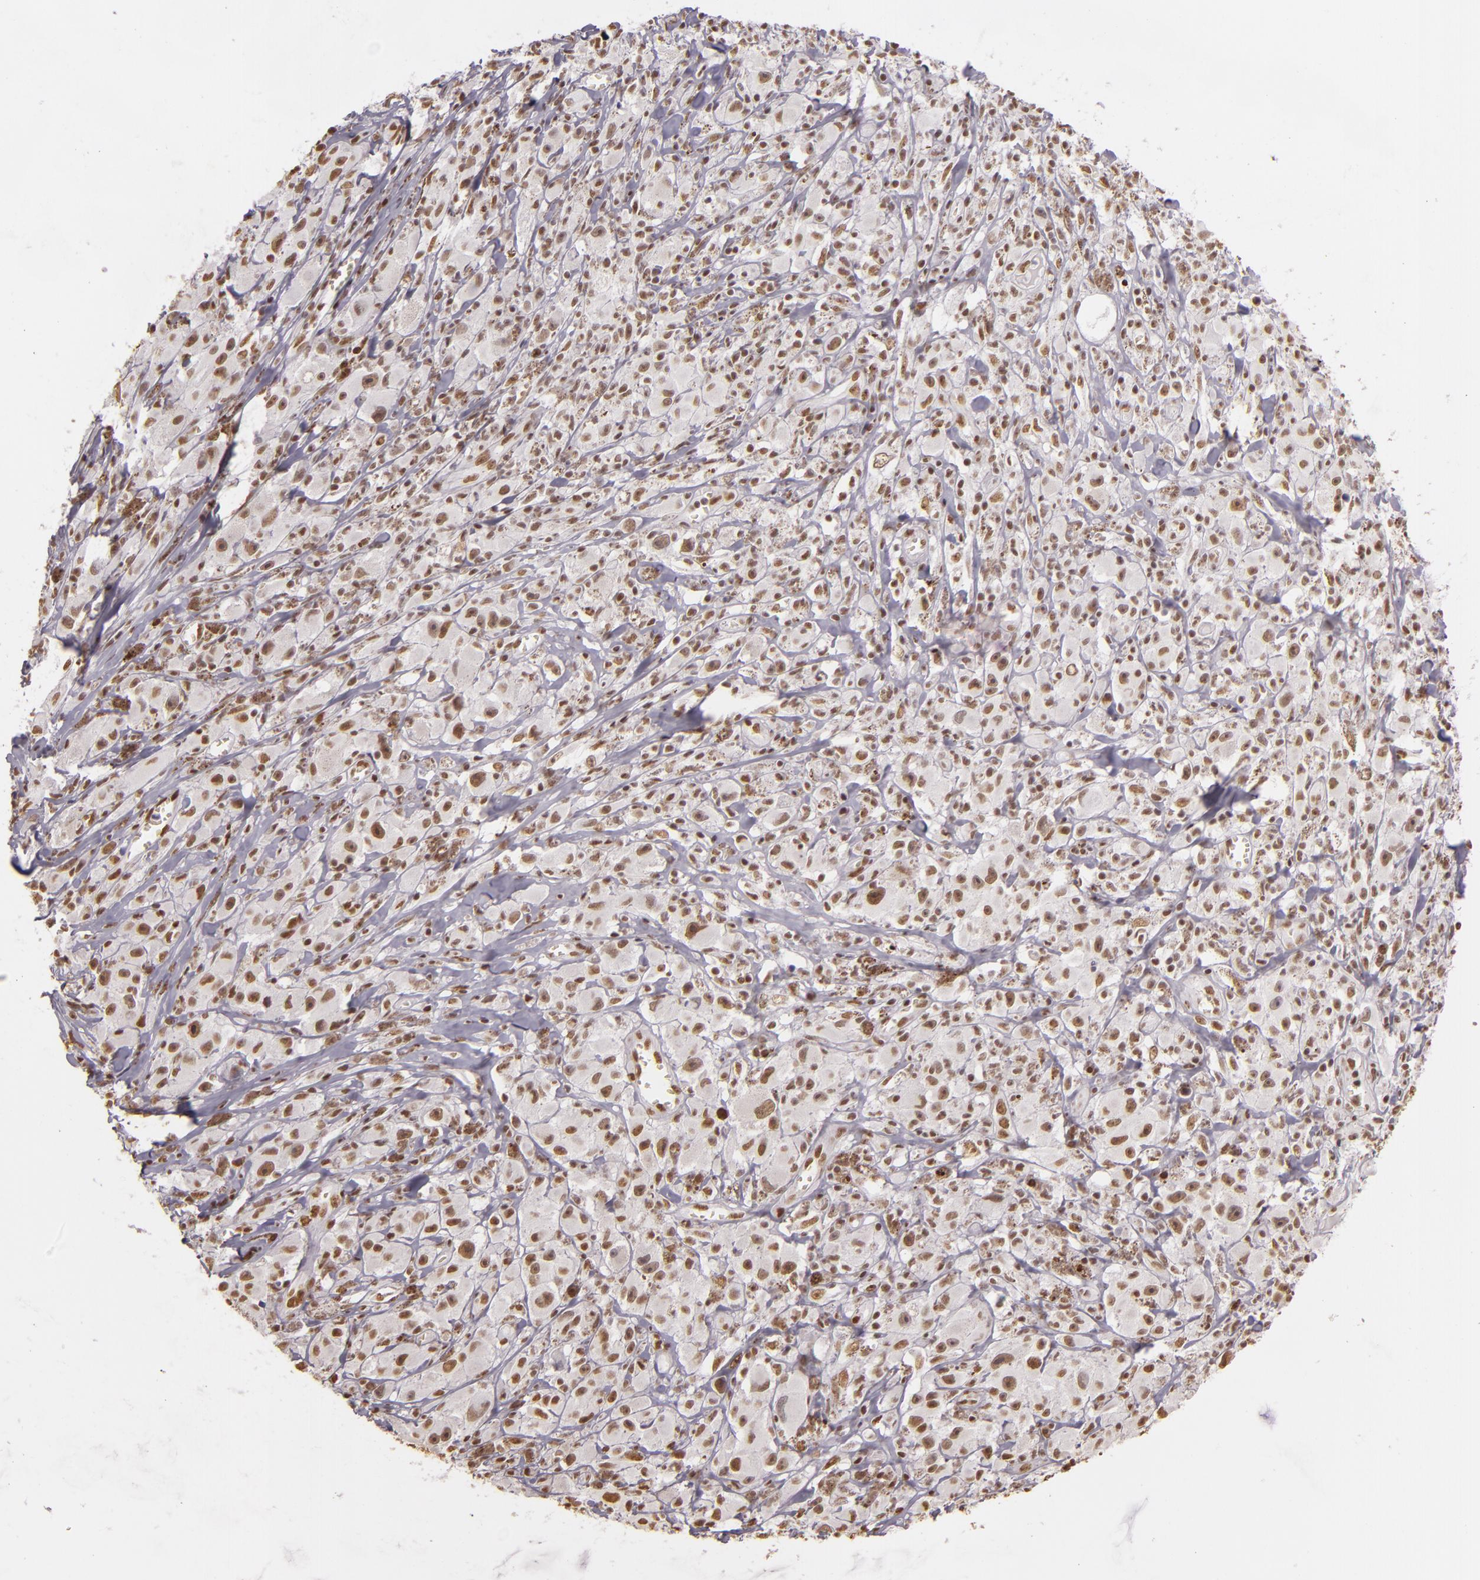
{"staining": {"intensity": "weak", "quantity": ">75%", "location": "nuclear"}, "tissue": "melanoma", "cell_type": "Tumor cells", "image_type": "cancer", "snomed": [{"axis": "morphology", "description": "Malignant melanoma, NOS"}, {"axis": "topography", "description": "Skin"}], "caption": "Melanoma stained for a protein (brown) shows weak nuclear positive staining in approximately >75% of tumor cells.", "gene": "PAPOLA", "patient": {"sex": "male", "age": 56}}